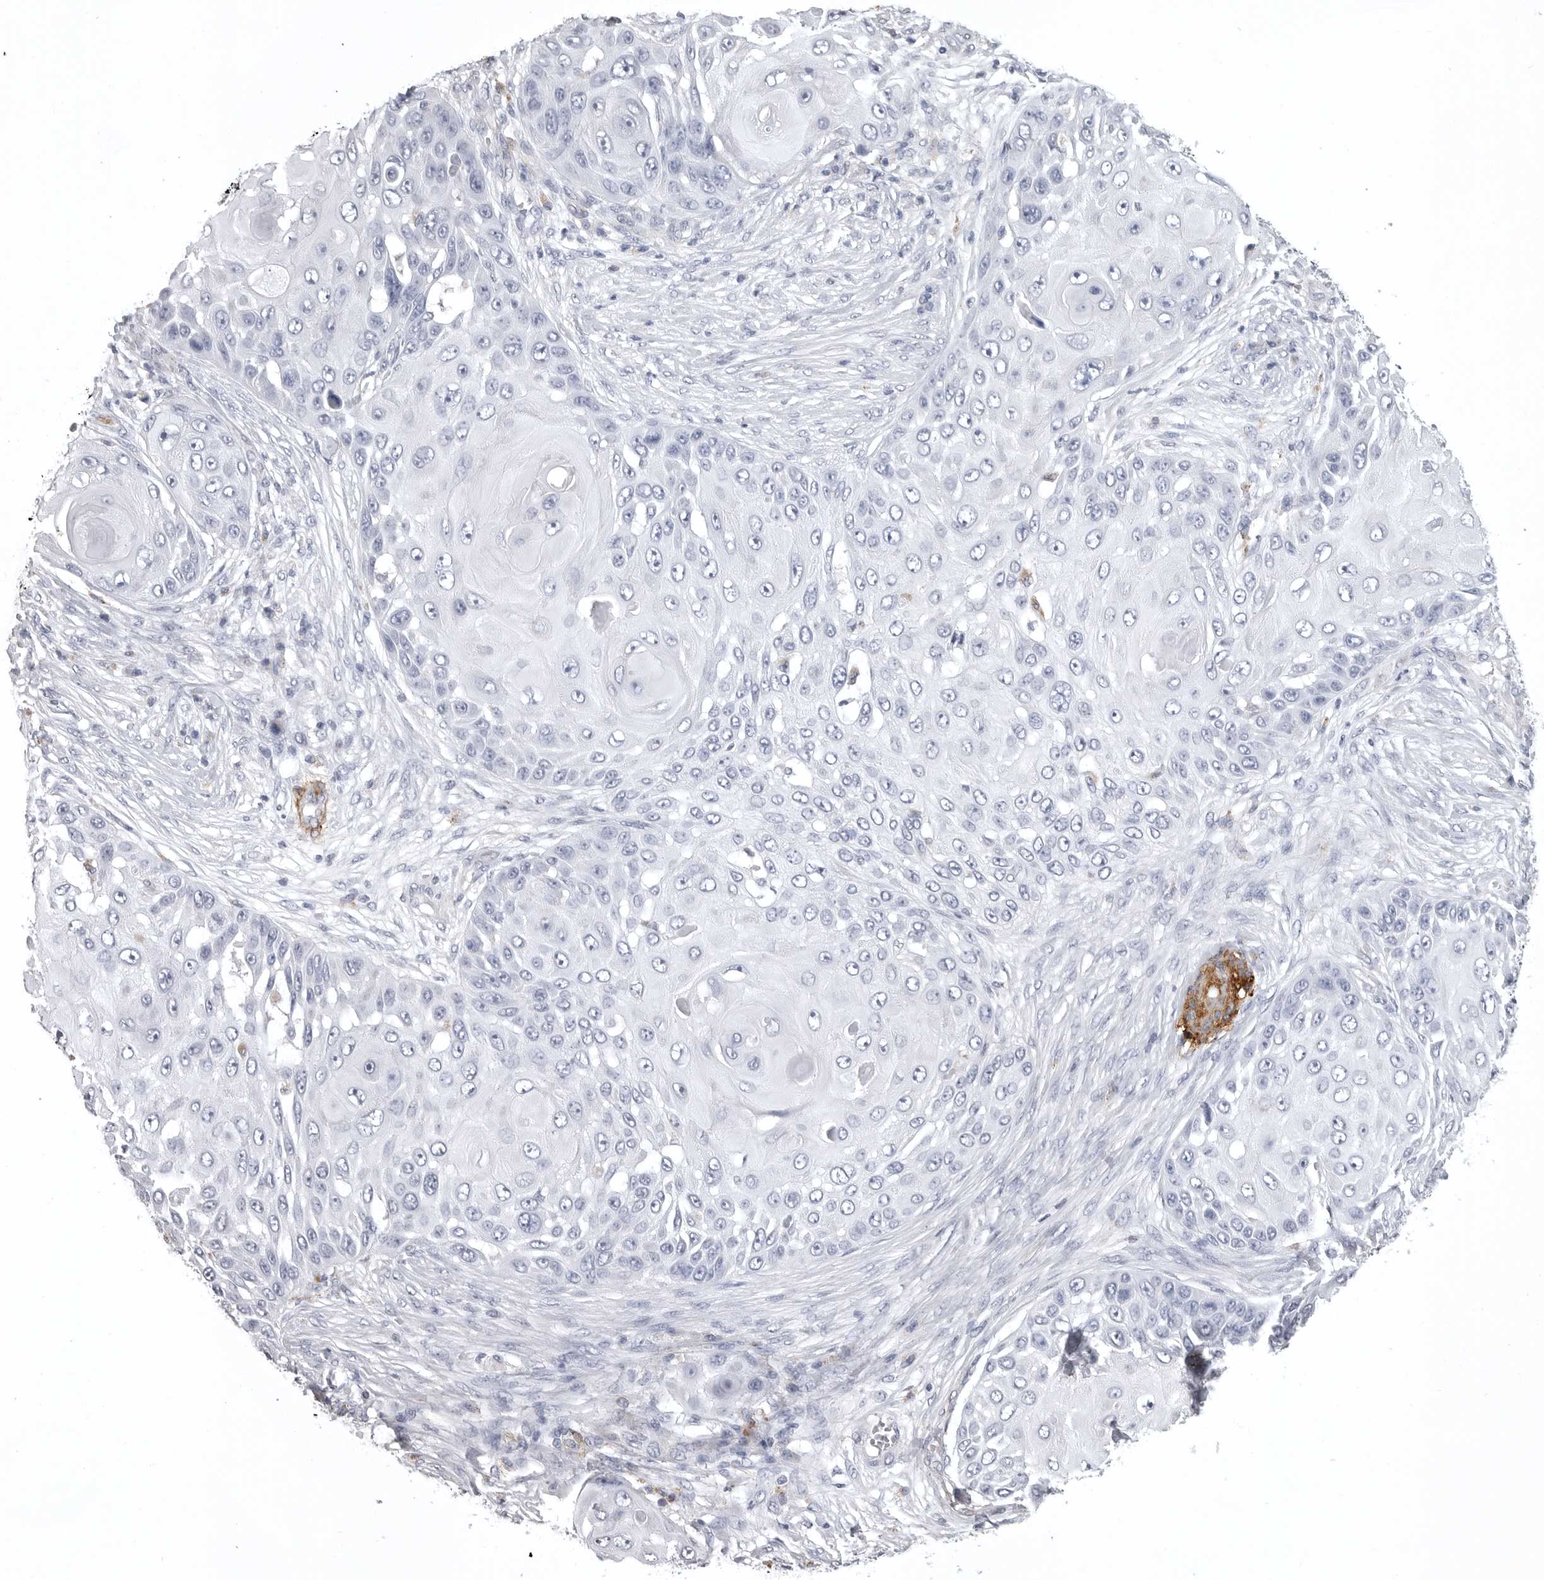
{"staining": {"intensity": "negative", "quantity": "none", "location": "none"}, "tissue": "skin cancer", "cell_type": "Tumor cells", "image_type": "cancer", "snomed": [{"axis": "morphology", "description": "Squamous cell carcinoma, NOS"}, {"axis": "topography", "description": "Skin"}], "caption": "Human squamous cell carcinoma (skin) stained for a protein using IHC exhibits no staining in tumor cells.", "gene": "AOC3", "patient": {"sex": "female", "age": 44}}